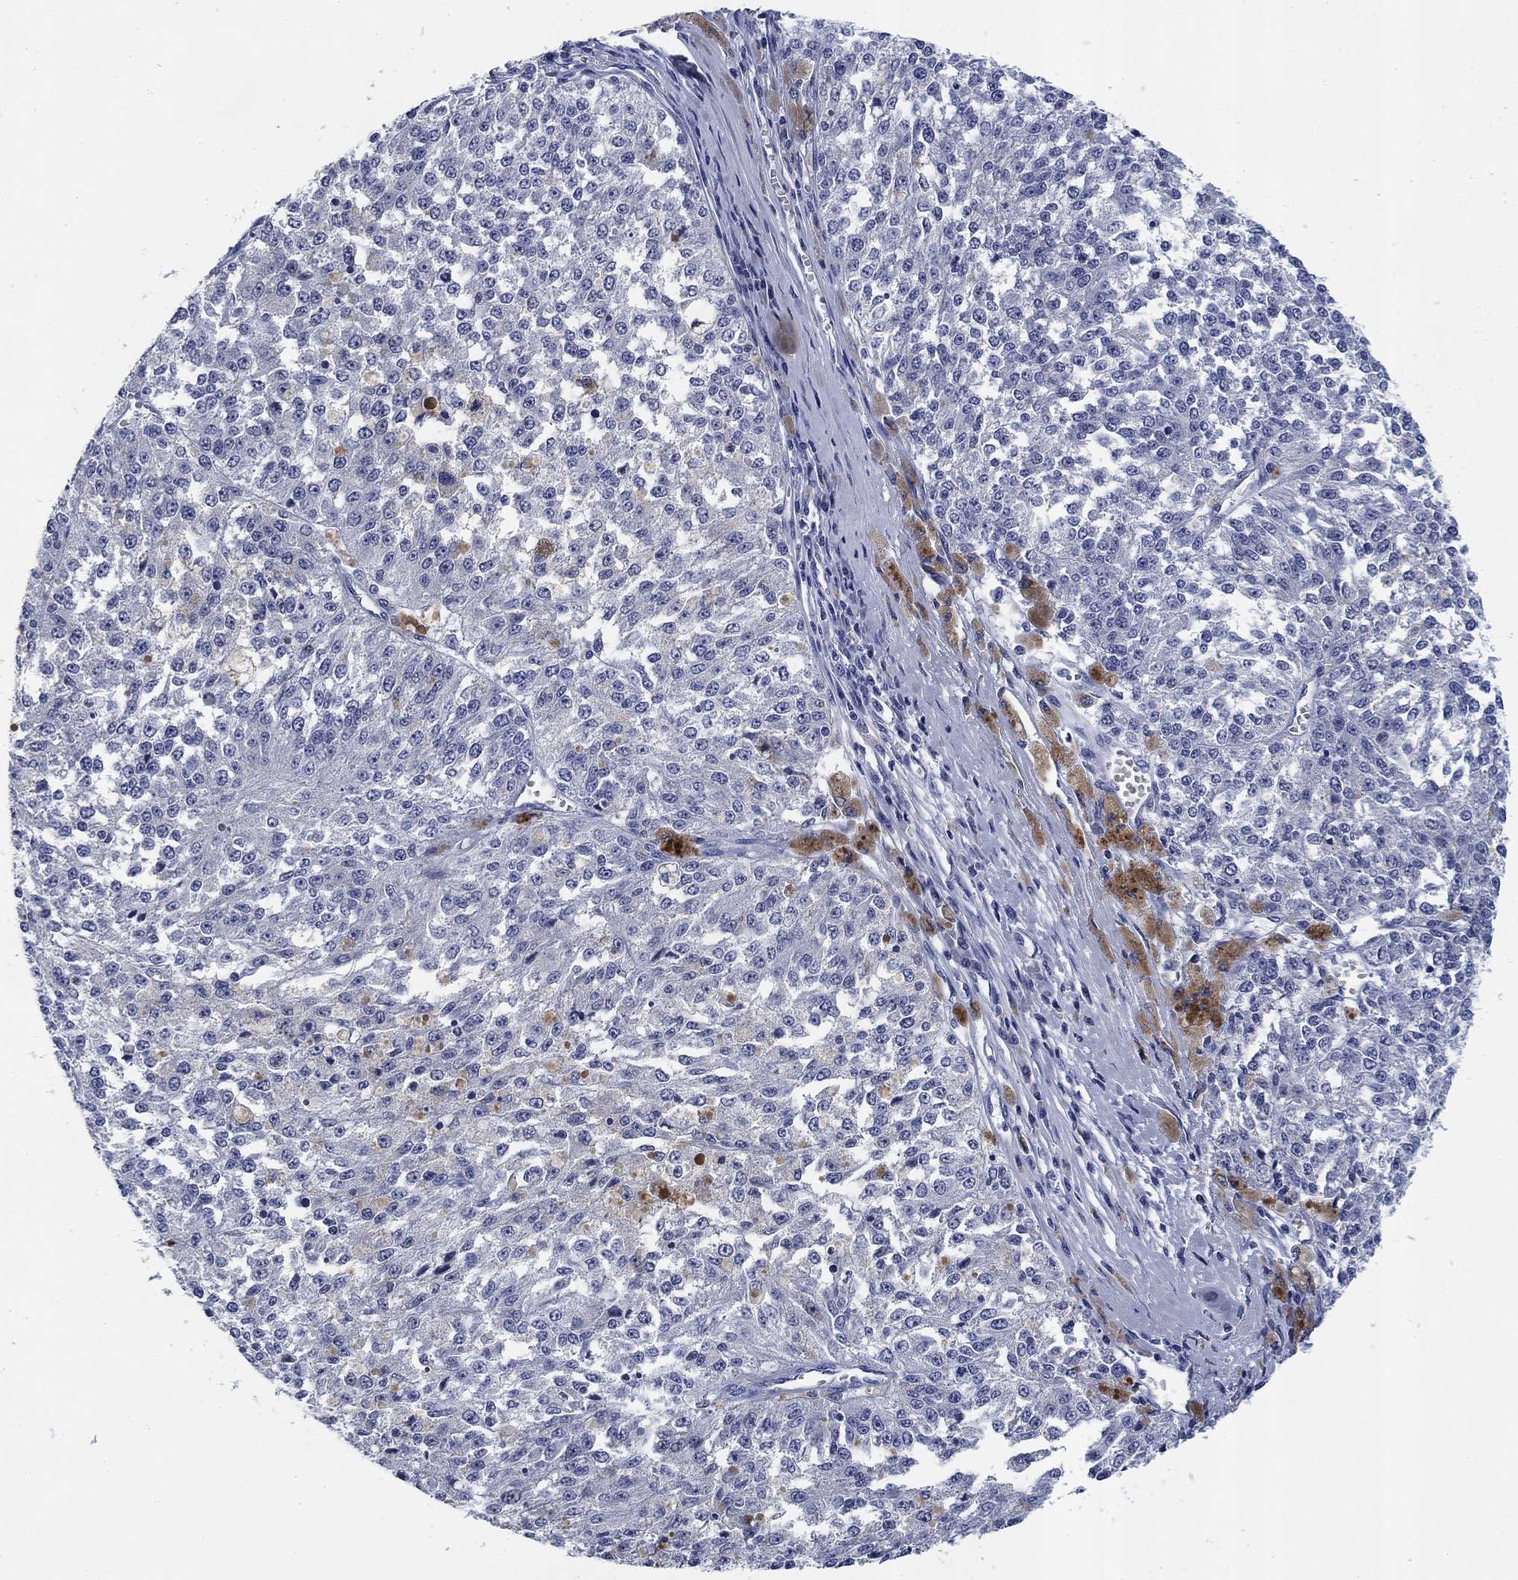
{"staining": {"intensity": "negative", "quantity": "none", "location": "none"}, "tissue": "melanoma", "cell_type": "Tumor cells", "image_type": "cancer", "snomed": [{"axis": "morphology", "description": "Malignant melanoma, Metastatic site"}, {"axis": "topography", "description": "Lymph node"}], "caption": "Protein analysis of malignant melanoma (metastatic site) exhibits no significant positivity in tumor cells.", "gene": "DAZL", "patient": {"sex": "female", "age": 64}}